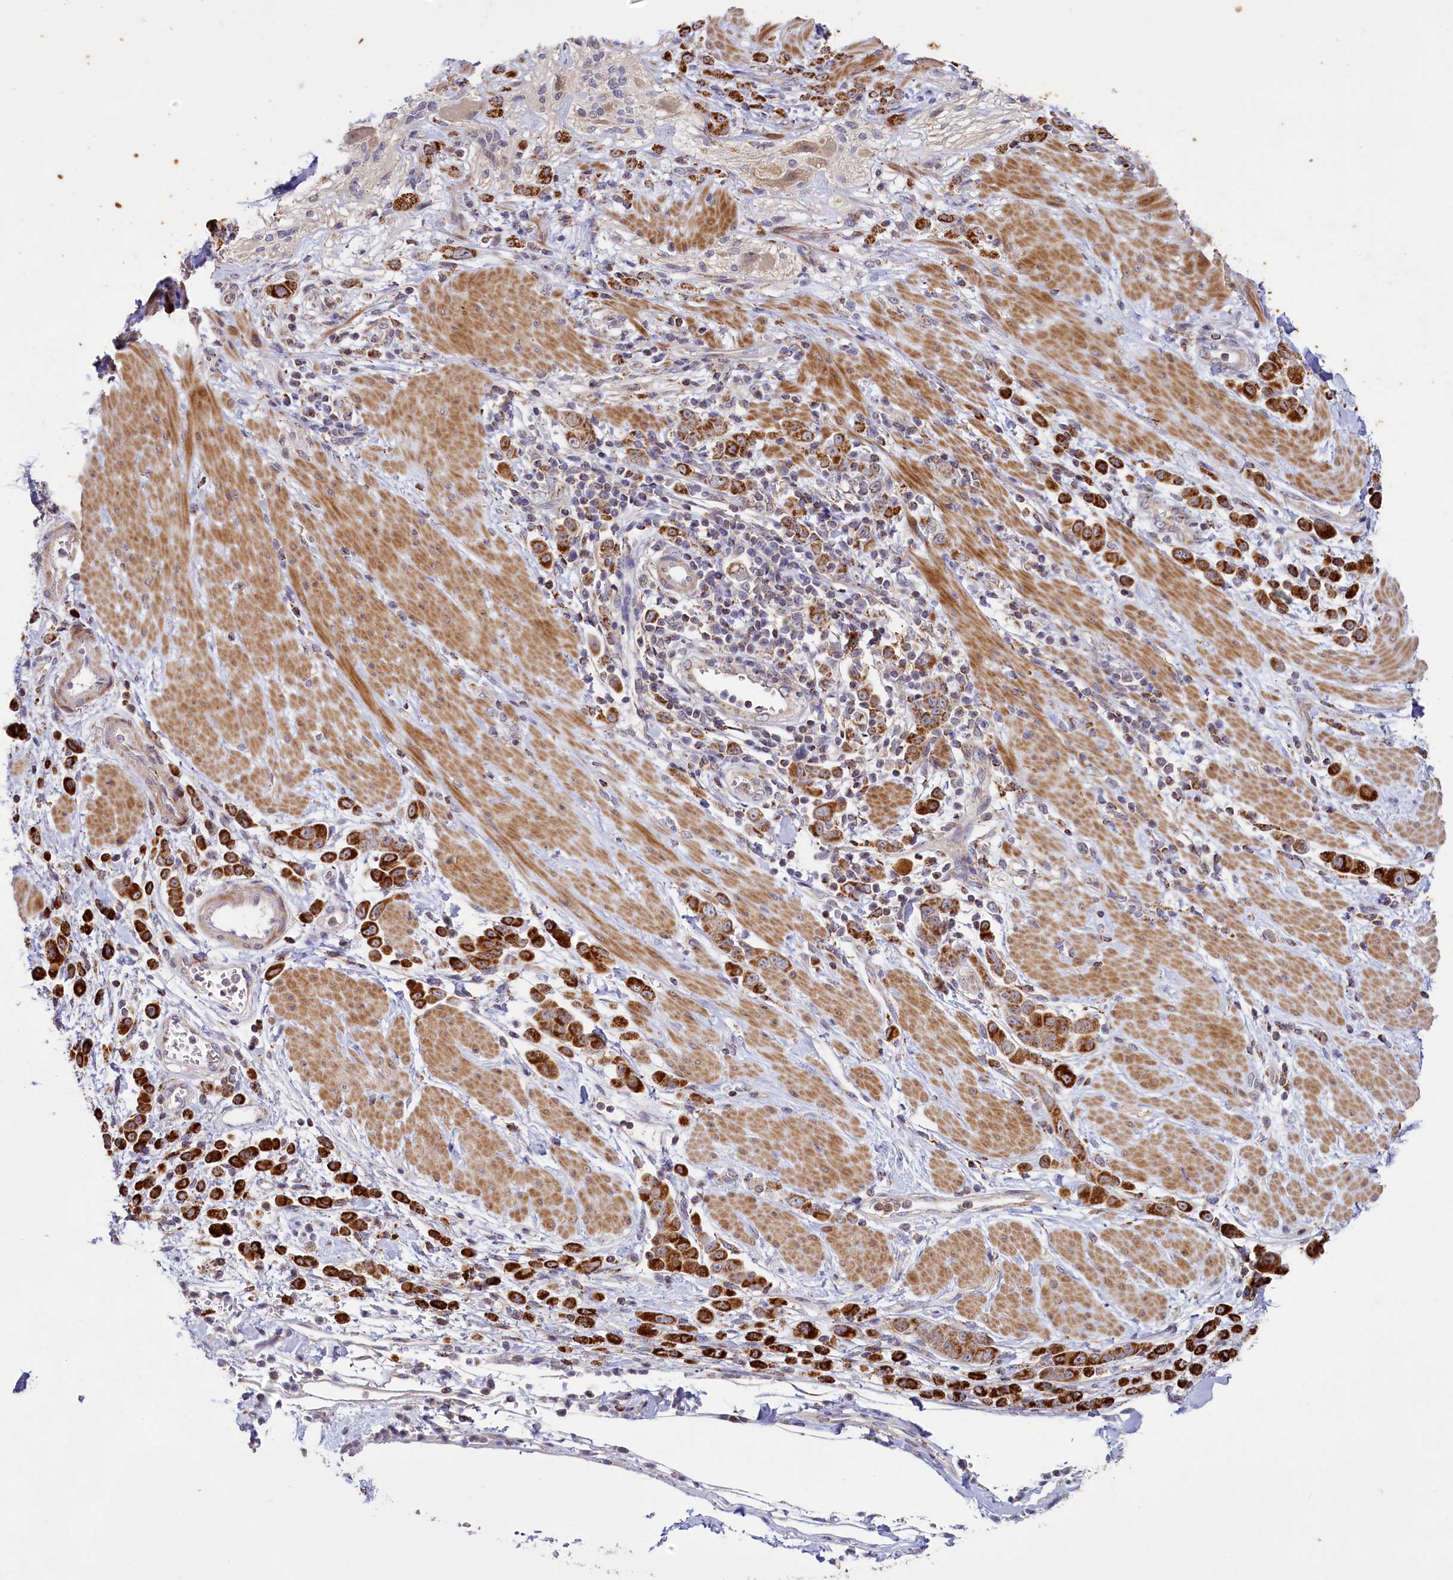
{"staining": {"intensity": "strong", "quantity": ">75%", "location": "cytoplasmic/membranous"}, "tissue": "pancreatic cancer", "cell_type": "Tumor cells", "image_type": "cancer", "snomed": [{"axis": "morphology", "description": "Normal tissue, NOS"}, {"axis": "morphology", "description": "Adenocarcinoma, NOS"}, {"axis": "topography", "description": "Pancreas"}], "caption": "The image demonstrates a brown stain indicating the presence of a protein in the cytoplasmic/membranous of tumor cells in adenocarcinoma (pancreatic). (DAB = brown stain, brightfield microscopy at high magnification).", "gene": "DYNC2H1", "patient": {"sex": "female", "age": 64}}